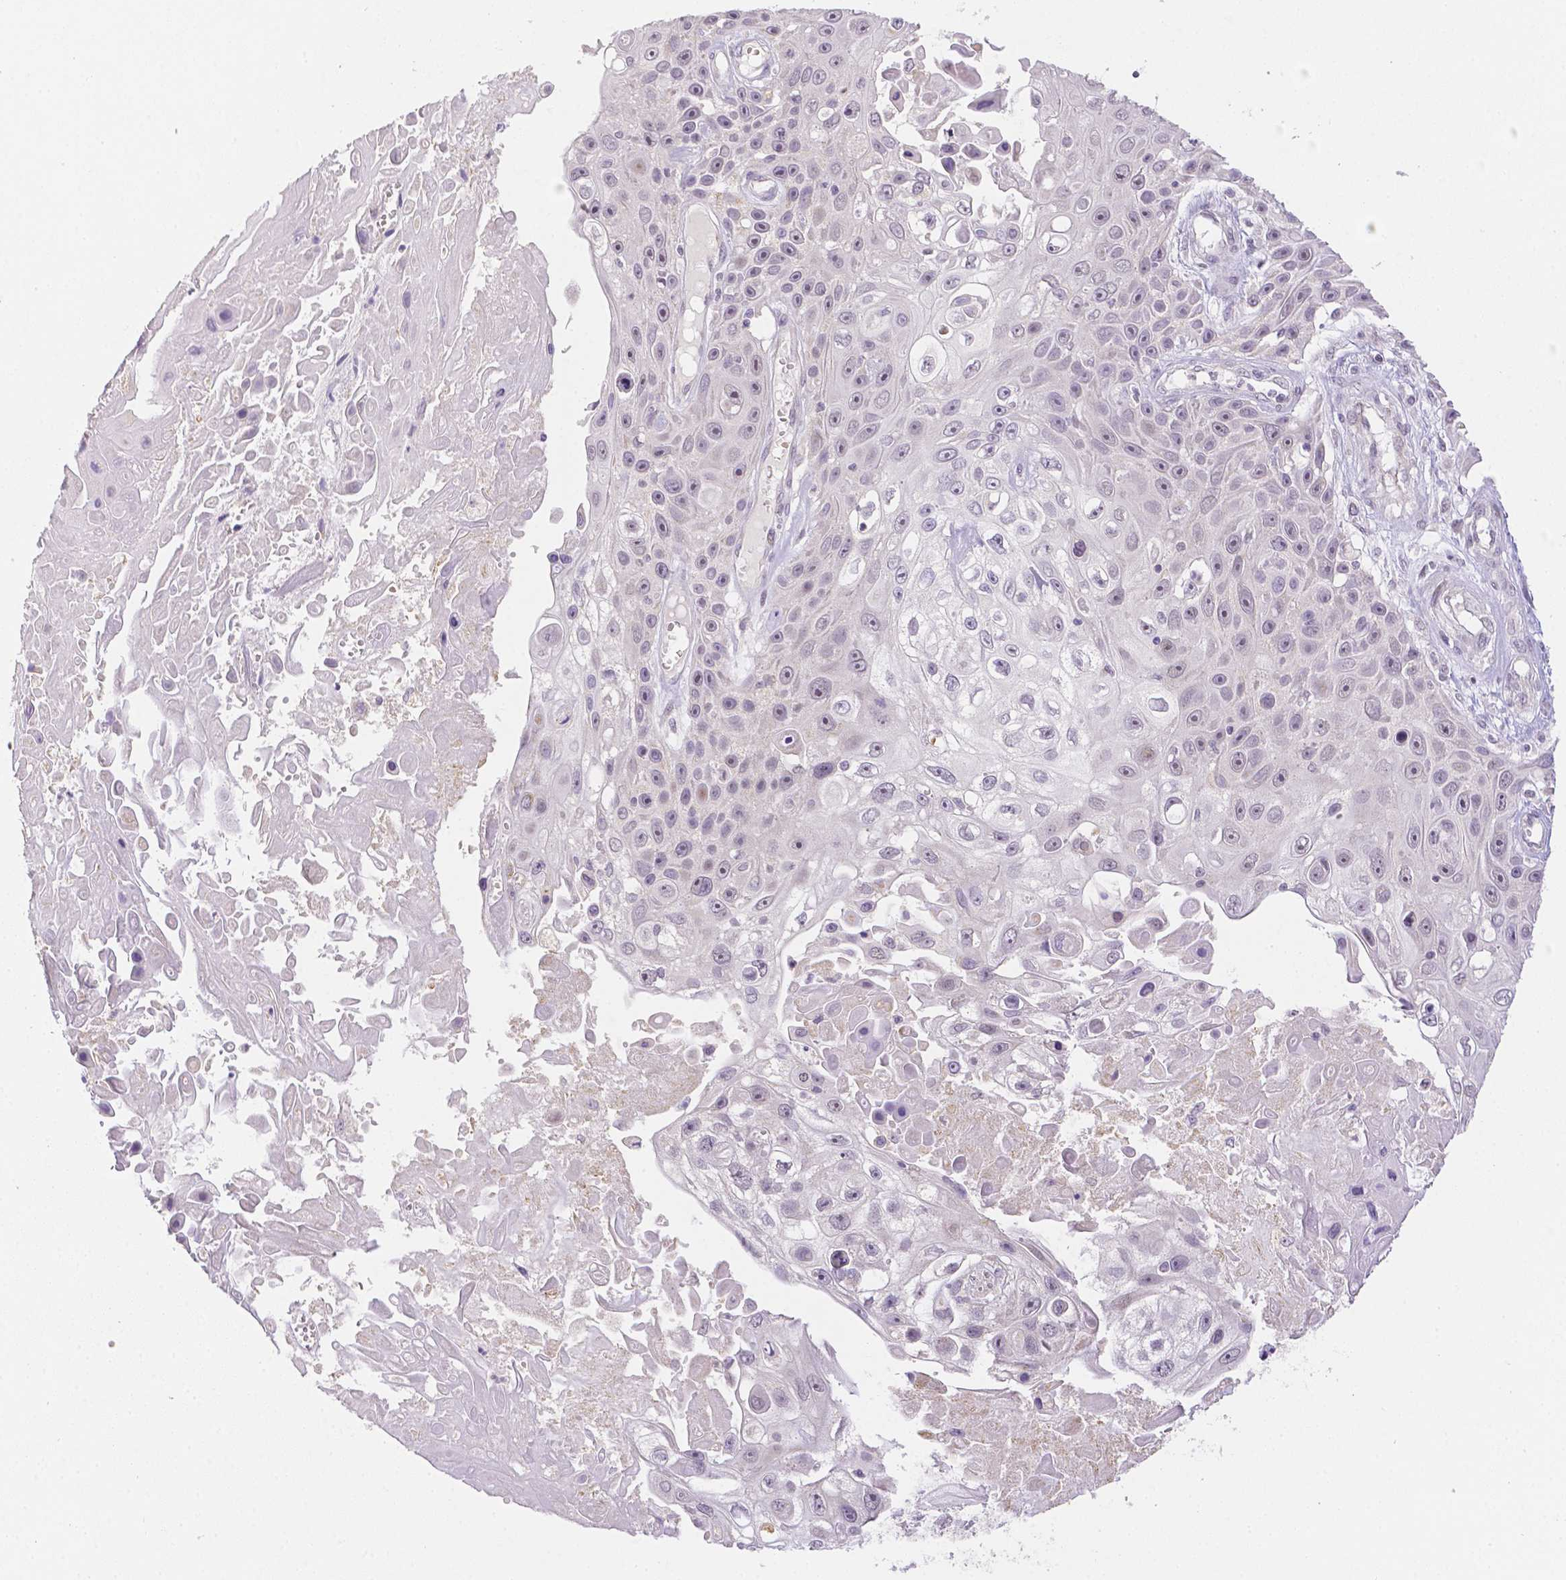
{"staining": {"intensity": "moderate", "quantity": "<25%", "location": "nuclear"}, "tissue": "skin cancer", "cell_type": "Tumor cells", "image_type": "cancer", "snomed": [{"axis": "morphology", "description": "Squamous cell carcinoma, NOS"}, {"axis": "topography", "description": "Skin"}], "caption": "An immunohistochemistry (IHC) image of tumor tissue is shown. Protein staining in brown highlights moderate nuclear positivity in skin squamous cell carcinoma within tumor cells. The staining was performed using DAB (3,3'-diaminobenzidine) to visualize the protein expression in brown, while the nuclei were stained in blue with hematoxylin (Magnification: 20x).", "gene": "ZNF280B", "patient": {"sex": "male", "age": 82}}